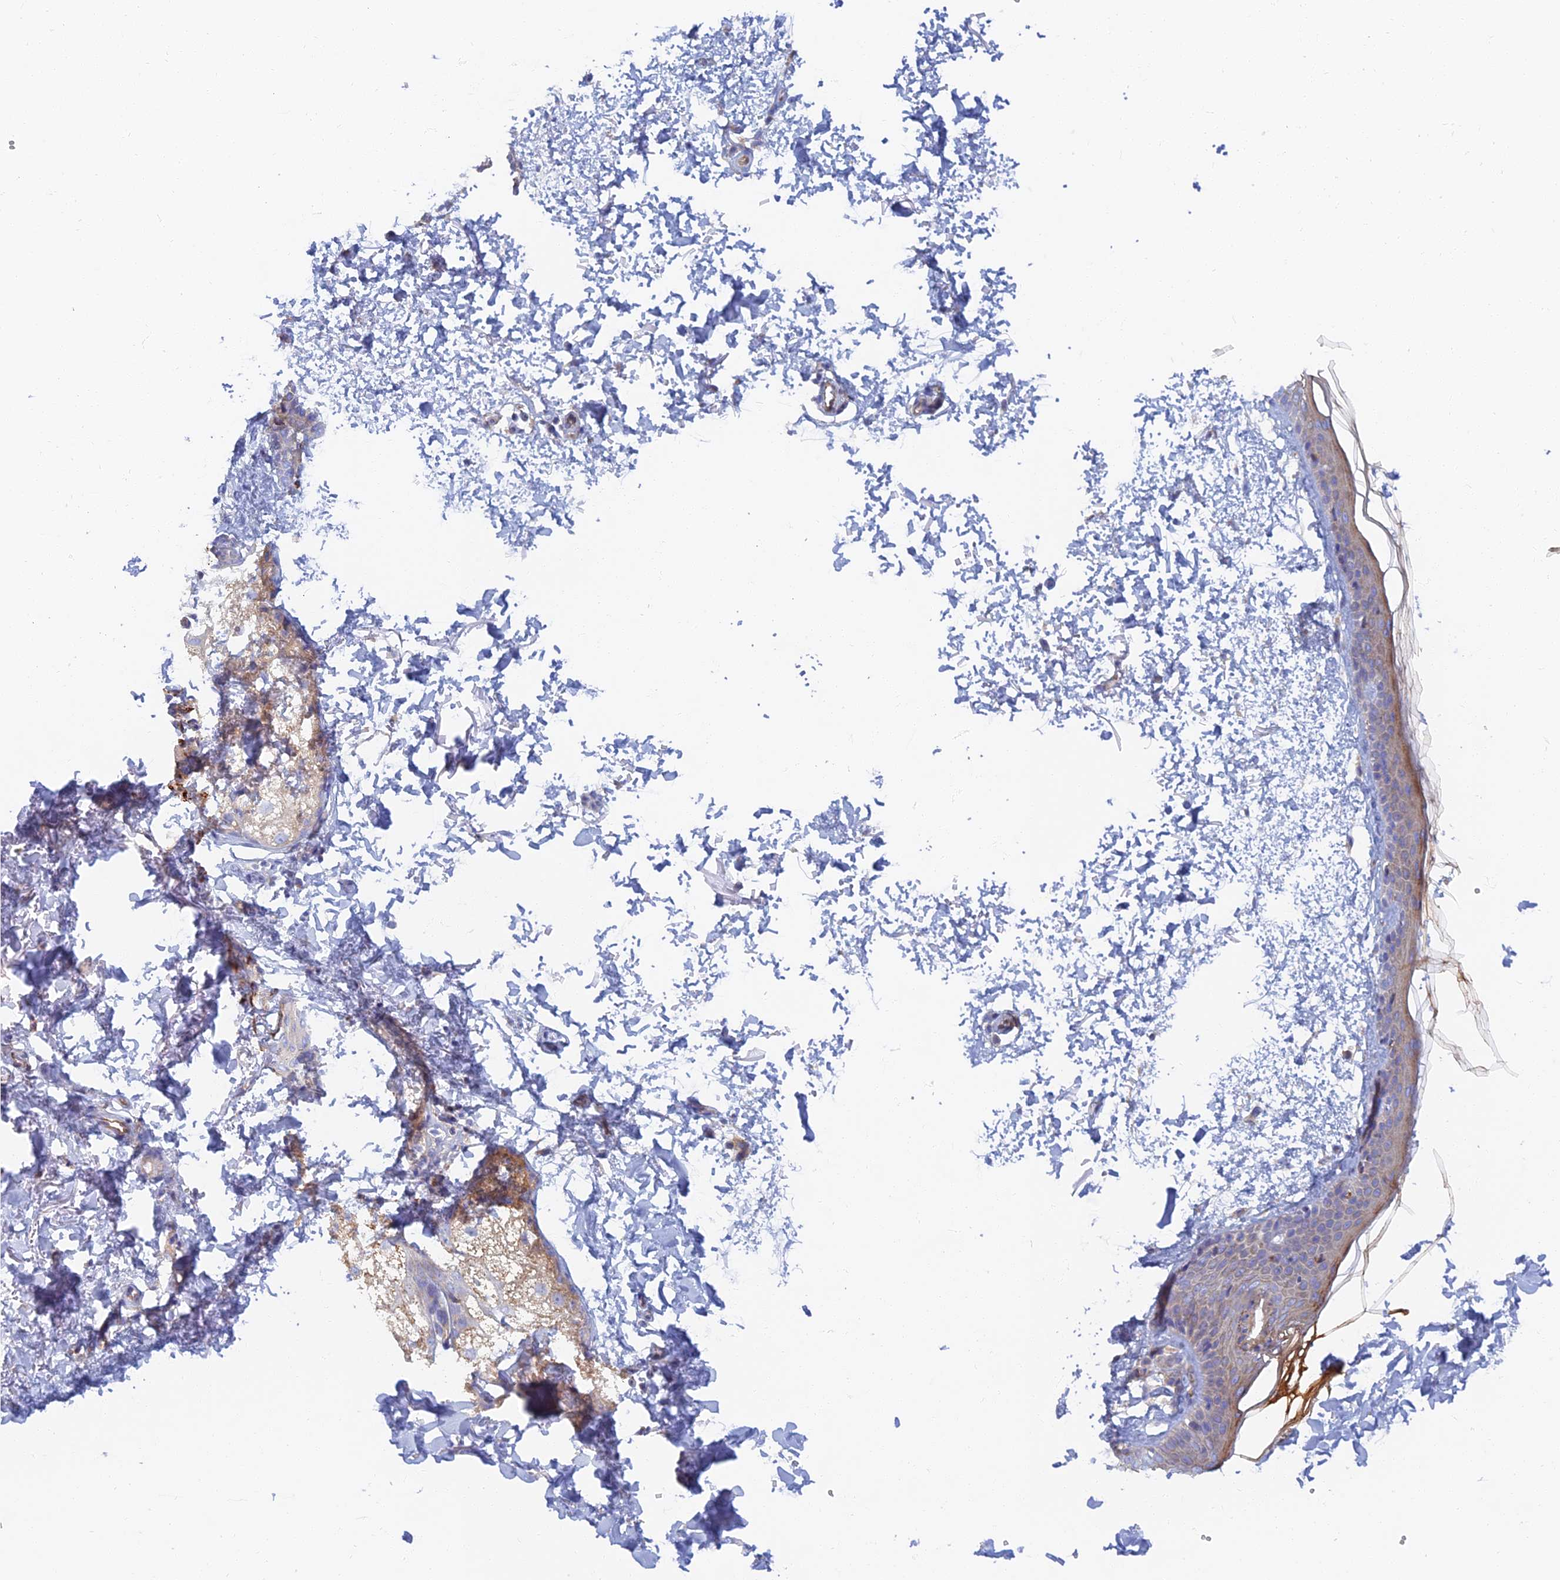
{"staining": {"intensity": "negative", "quantity": "none", "location": "none"}, "tissue": "skin", "cell_type": "Fibroblasts", "image_type": "normal", "snomed": [{"axis": "morphology", "description": "Normal tissue, NOS"}, {"axis": "topography", "description": "Skin"}], "caption": "Fibroblasts show no significant staining in benign skin. (DAB (3,3'-diaminobenzidine) immunohistochemistry, high magnification).", "gene": "TMEM44", "patient": {"sex": "male", "age": 66}}